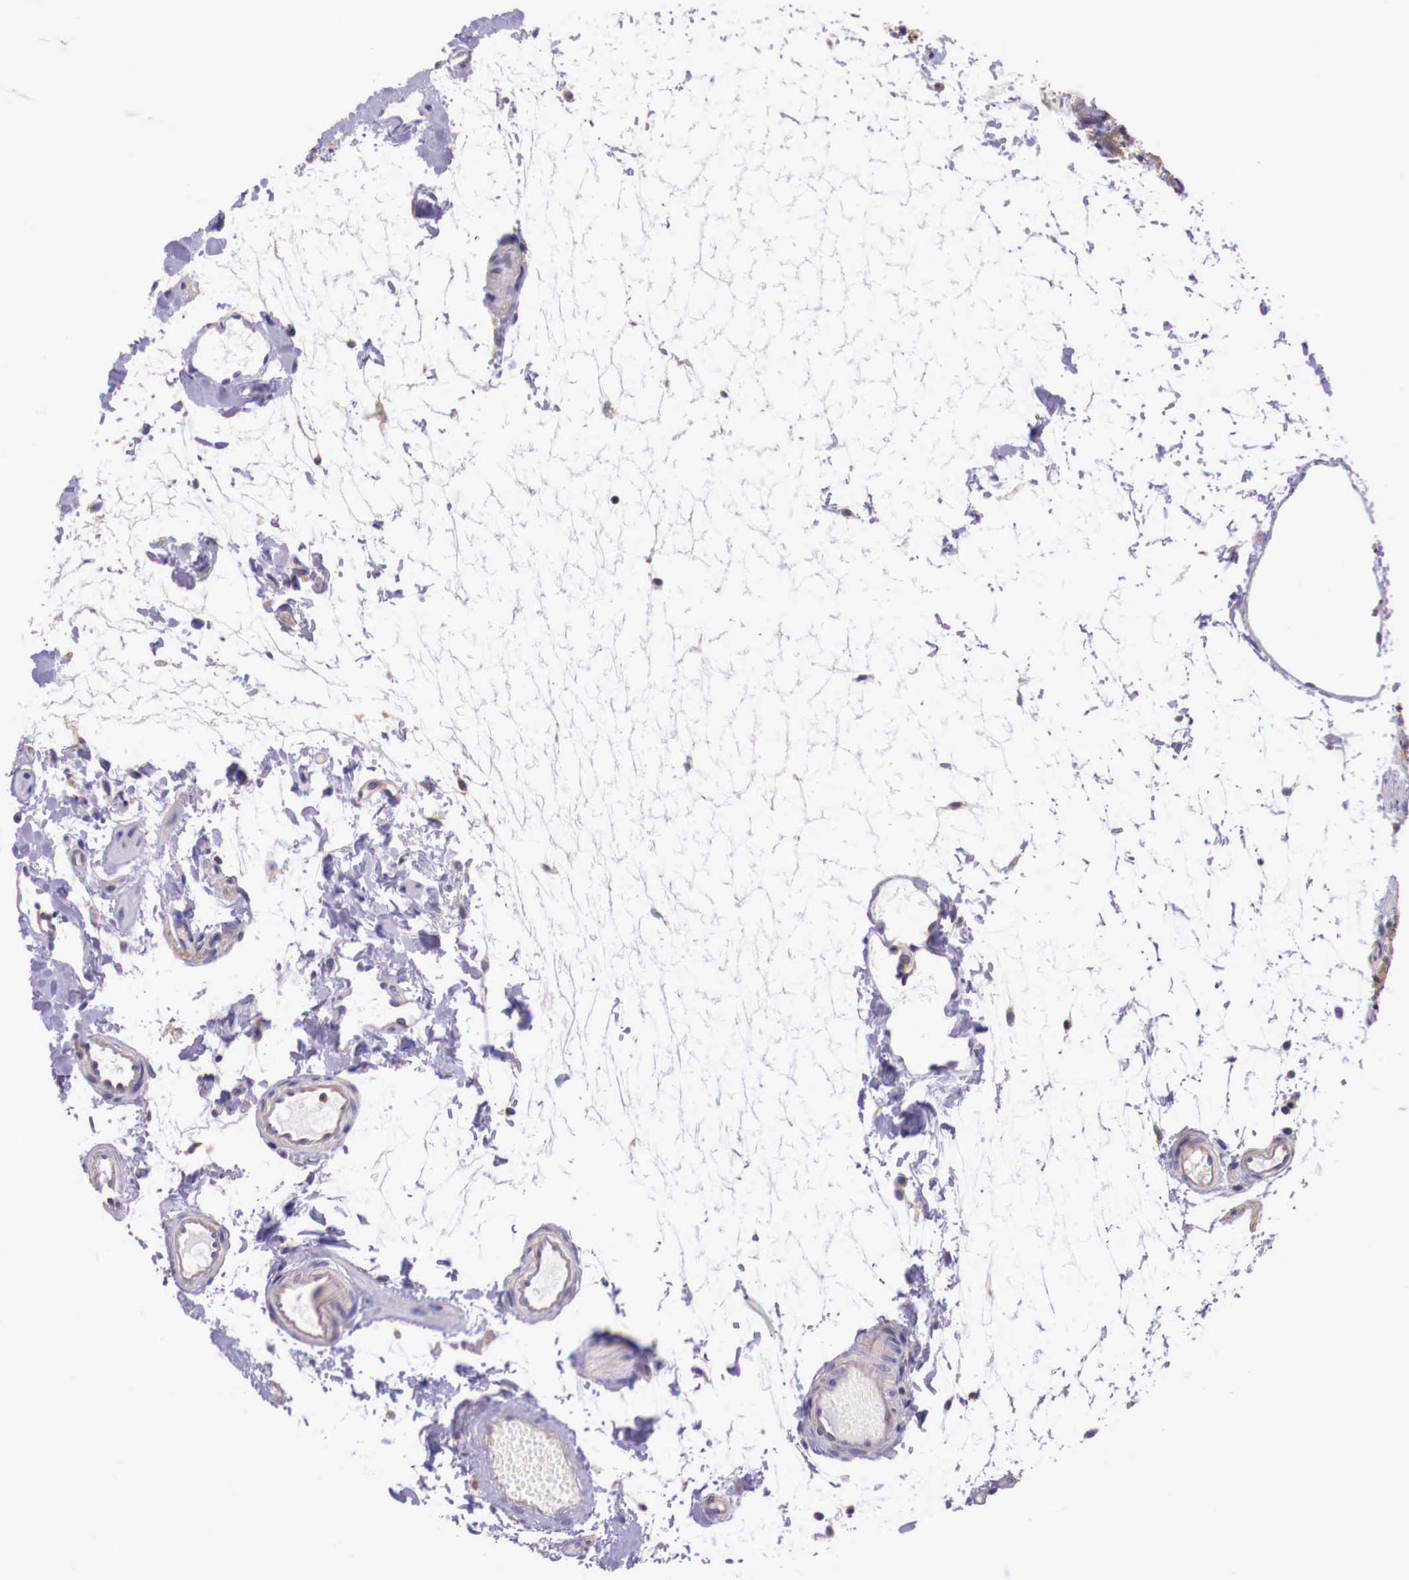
{"staining": {"intensity": "weak", "quantity": "25%-75%", "location": "cytoplasmic/membranous"}, "tissue": "small intestine", "cell_type": "Glandular cells", "image_type": "normal", "snomed": [{"axis": "morphology", "description": "Normal tissue, NOS"}, {"axis": "topography", "description": "Small intestine"}], "caption": "Immunohistochemical staining of unremarkable small intestine shows weak cytoplasmic/membranous protein staining in about 25%-75% of glandular cells. The staining is performed using DAB brown chromogen to label protein expression. The nuclei are counter-stained blue using hematoxylin.", "gene": "GRIPAP1", "patient": {"sex": "female", "age": 69}}